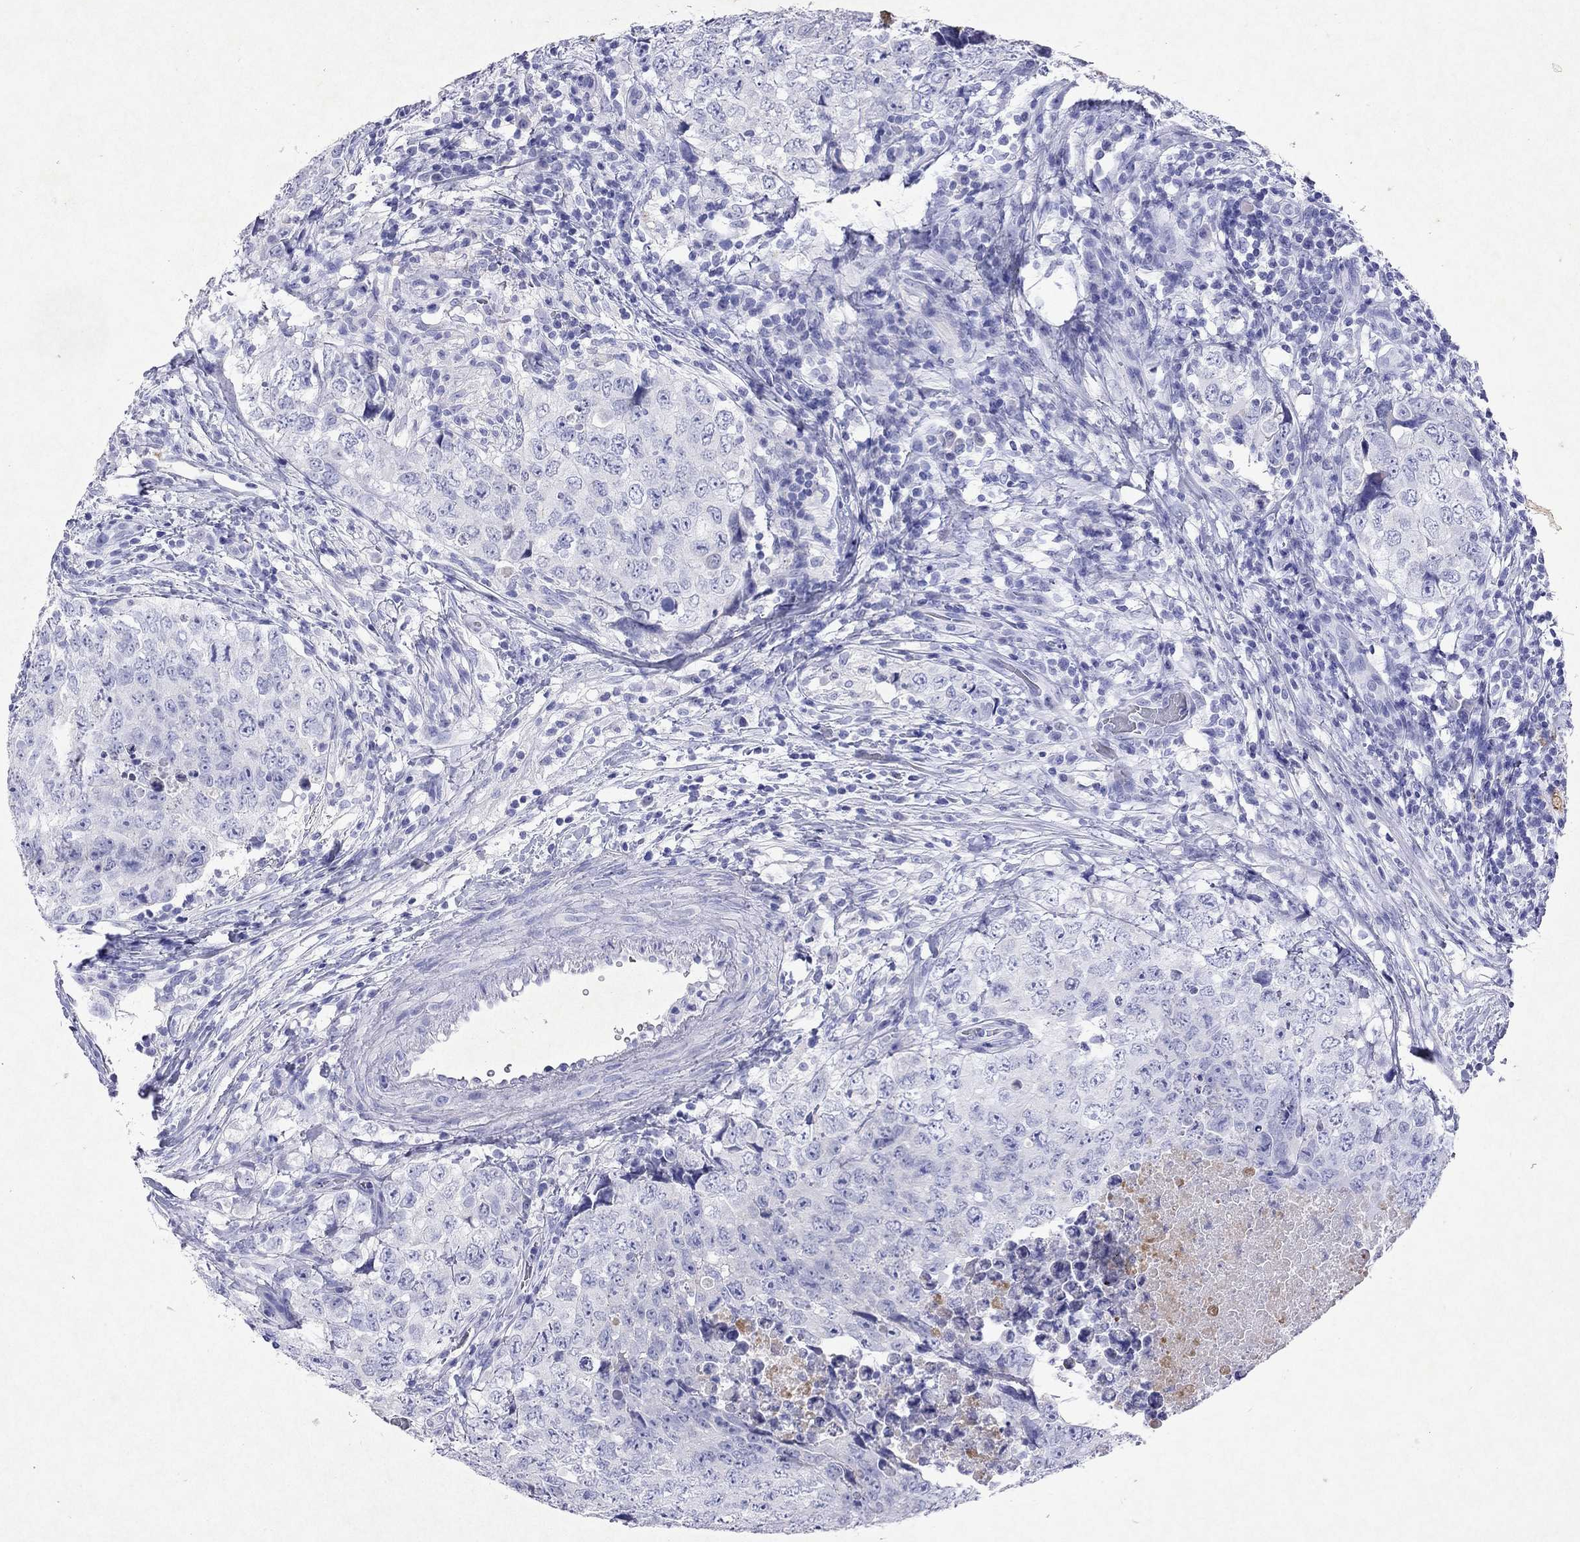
{"staining": {"intensity": "negative", "quantity": "none", "location": "none"}, "tissue": "testis cancer", "cell_type": "Tumor cells", "image_type": "cancer", "snomed": [{"axis": "morphology", "description": "Seminoma, NOS"}, {"axis": "topography", "description": "Testis"}], "caption": "A high-resolution image shows immunohistochemistry staining of testis cancer, which demonstrates no significant expression in tumor cells.", "gene": "ARMC12", "patient": {"sex": "male", "age": 34}}